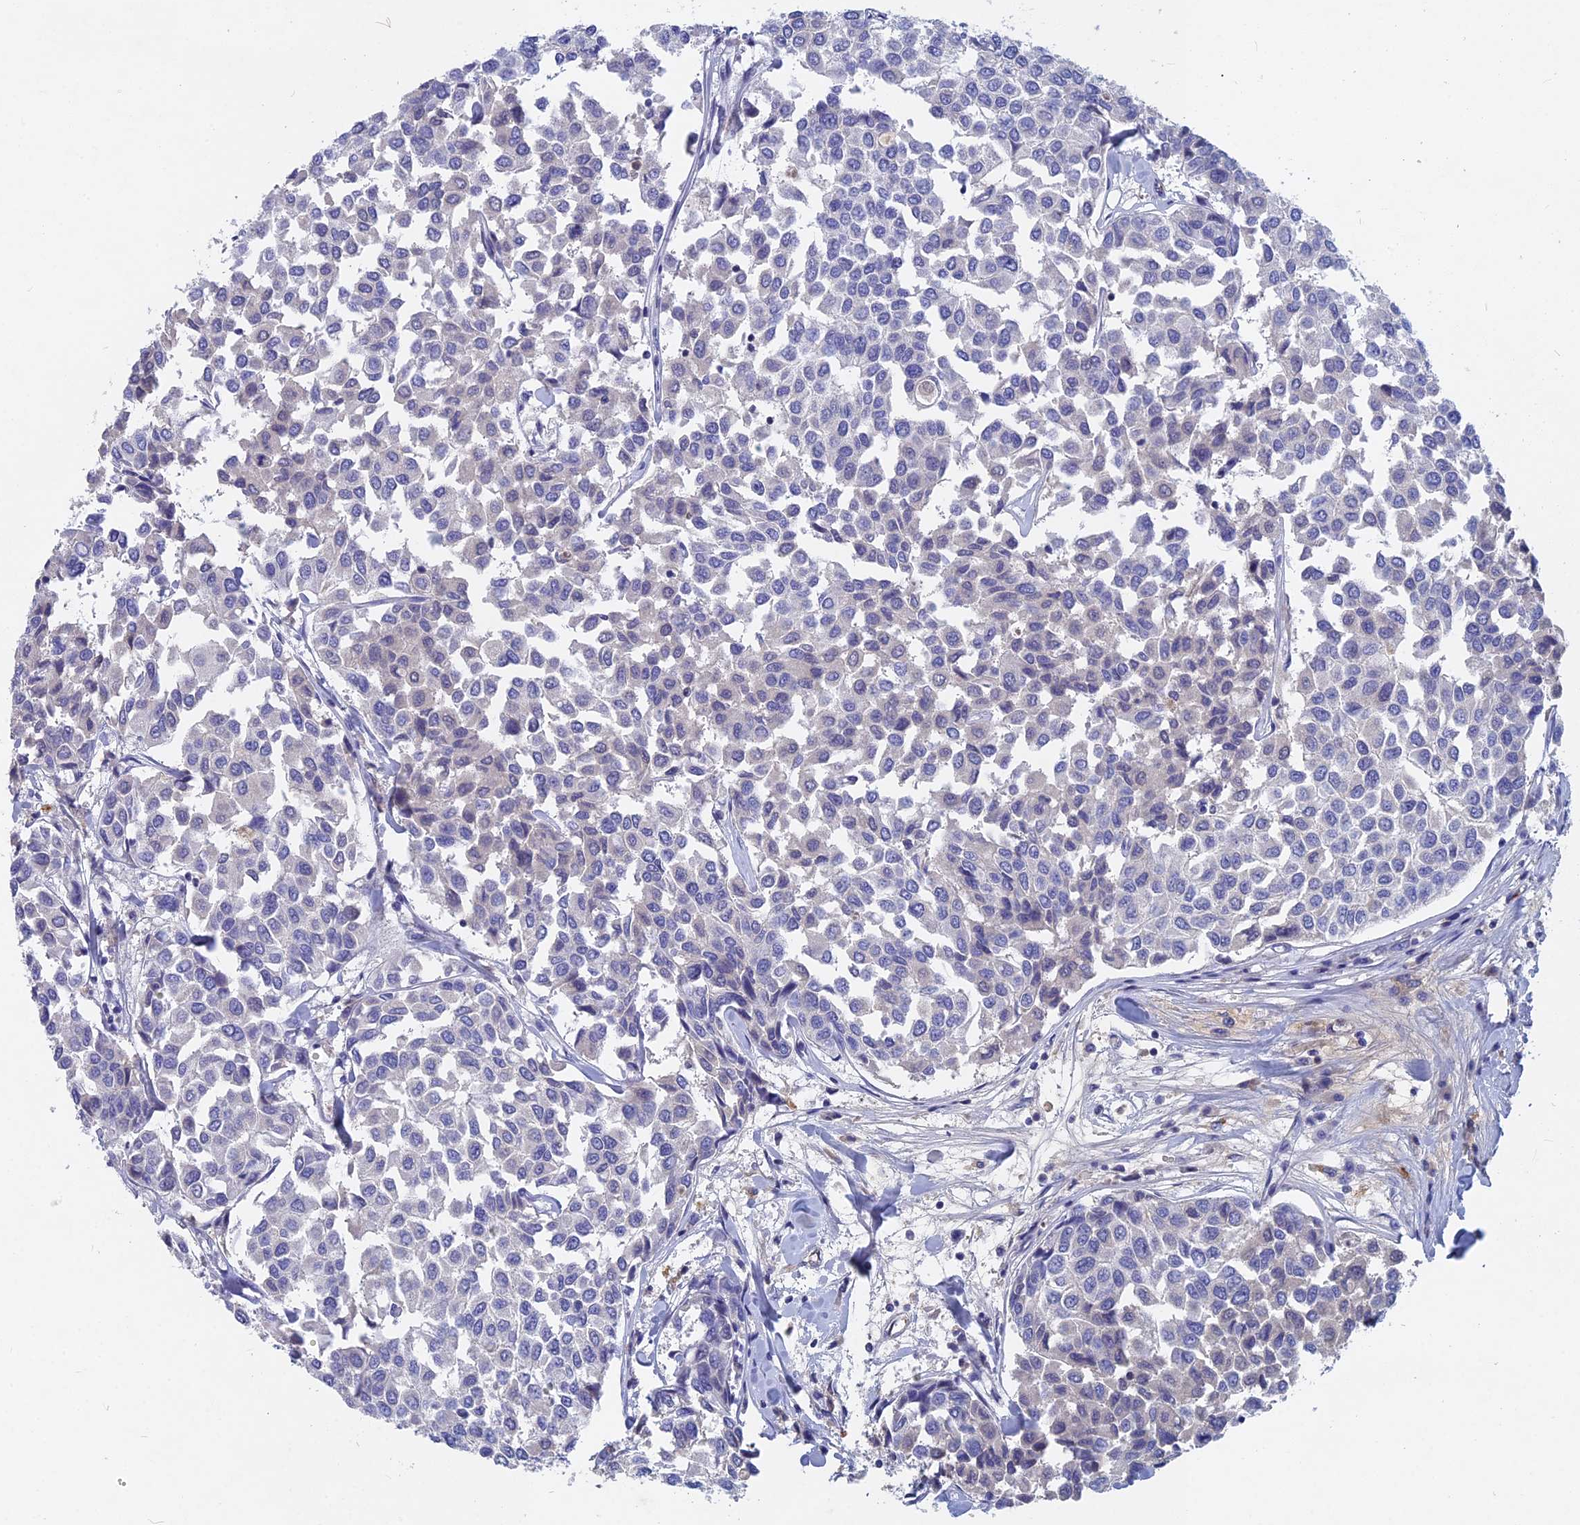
{"staining": {"intensity": "negative", "quantity": "none", "location": "none"}, "tissue": "breast cancer", "cell_type": "Tumor cells", "image_type": "cancer", "snomed": [{"axis": "morphology", "description": "Duct carcinoma"}, {"axis": "topography", "description": "Breast"}], "caption": "High magnification brightfield microscopy of intraductal carcinoma (breast) stained with DAB (3,3'-diaminobenzidine) (brown) and counterstained with hematoxylin (blue): tumor cells show no significant positivity. (DAB immunohistochemistry (IHC) with hematoxylin counter stain).", "gene": "ACP7", "patient": {"sex": "female", "age": 55}}